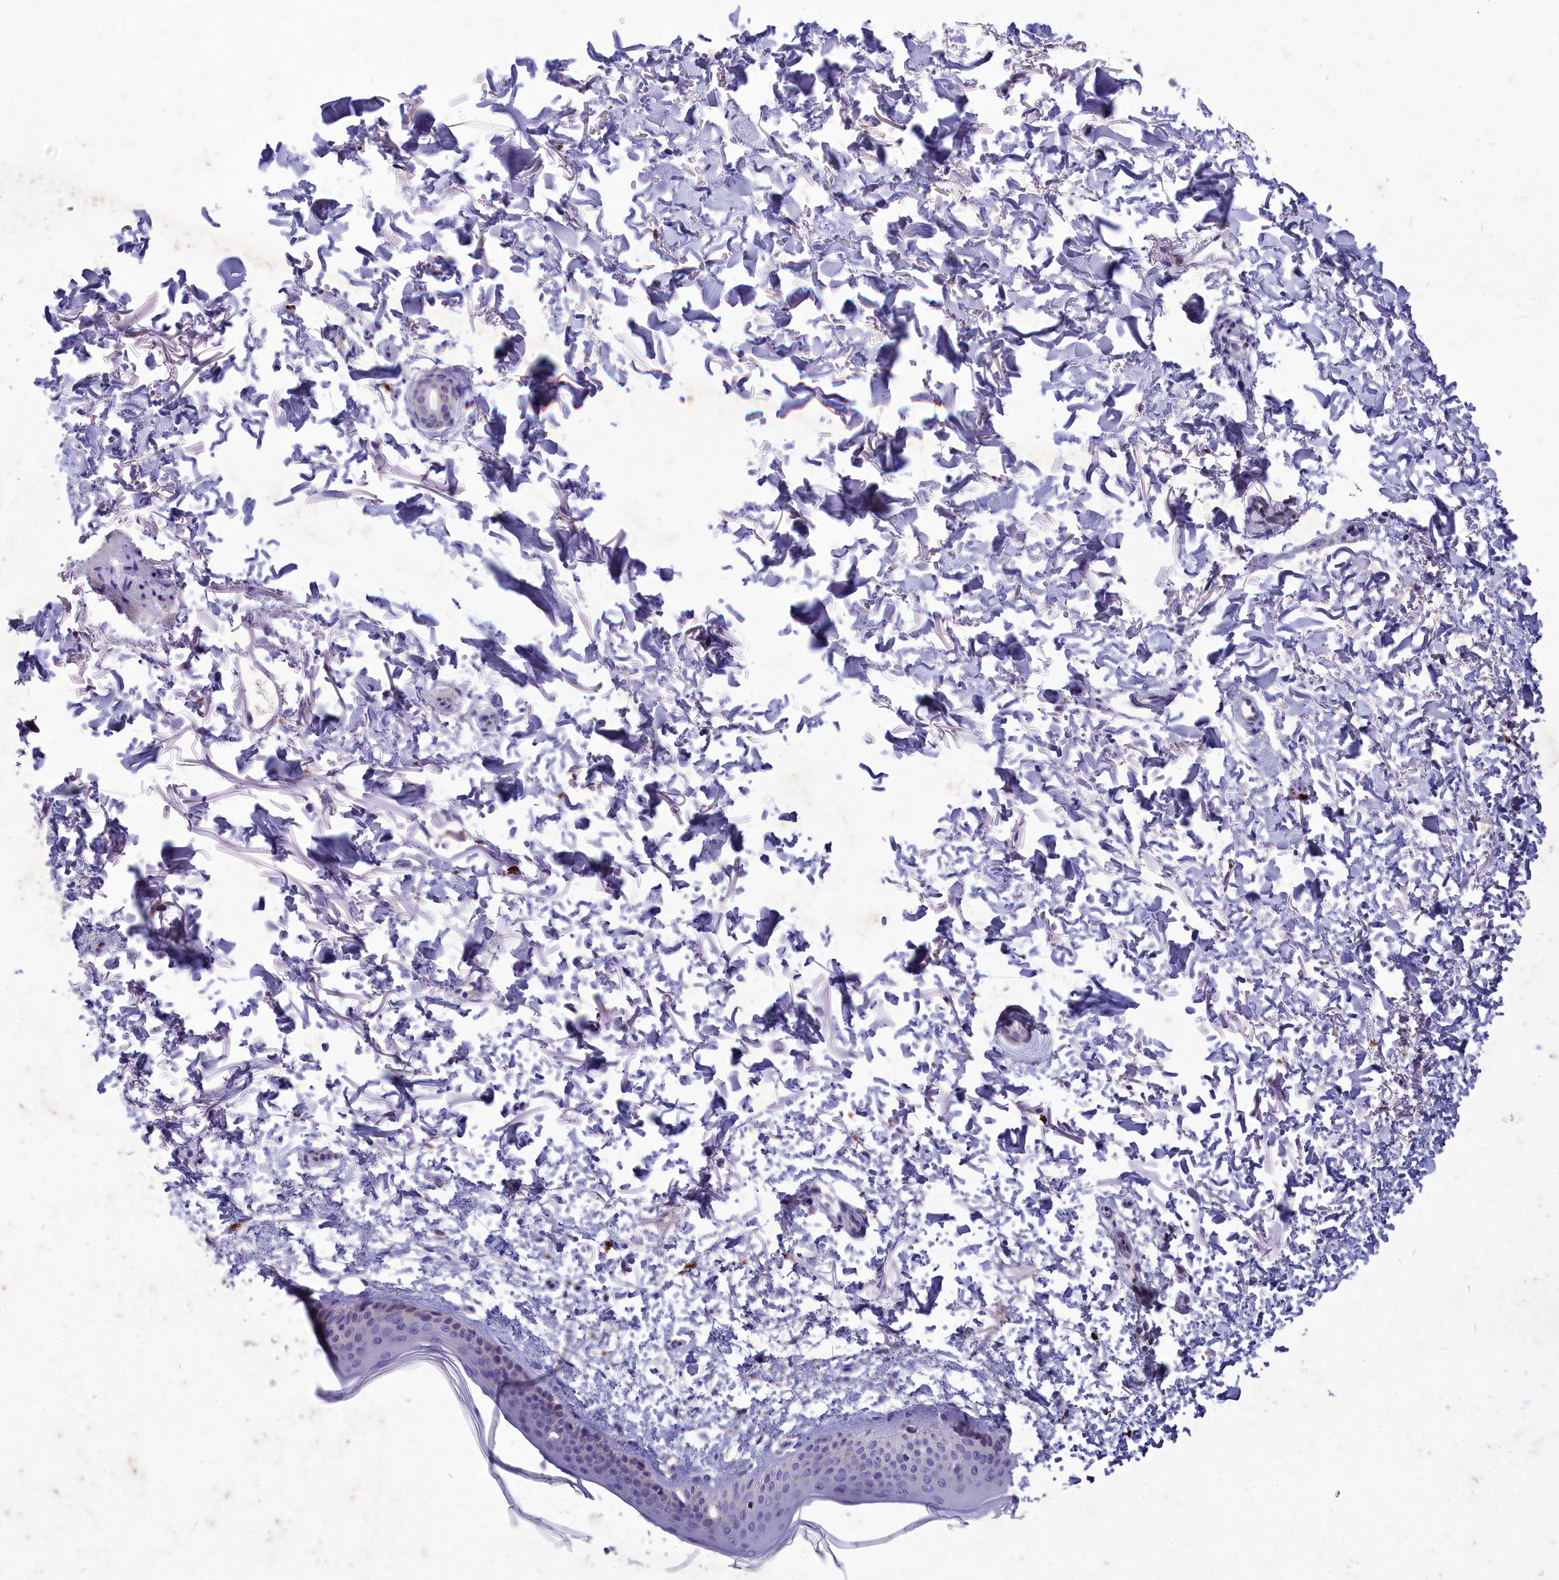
{"staining": {"intensity": "weak", "quantity": "25%-75%", "location": "cytoplasmic/membranous"}, "tissue": "skin", "cell_type": "Fibroblasts", "image_type": "normal", "snomed": [{"axis": "morphology", "description": "Normal tissue, NOS"}, {"axis": "topography", "description": "Skin"}], "caption": "IHC micrograph of unremarkable human skin stained for a protein (brown), which demonstrates low levels of weak cytoplasmic/membranous expression in approximately 25%-75% of fibroblasts.", "gene": "DEFB119", "patient": {"sex": "male", "age": 66}}